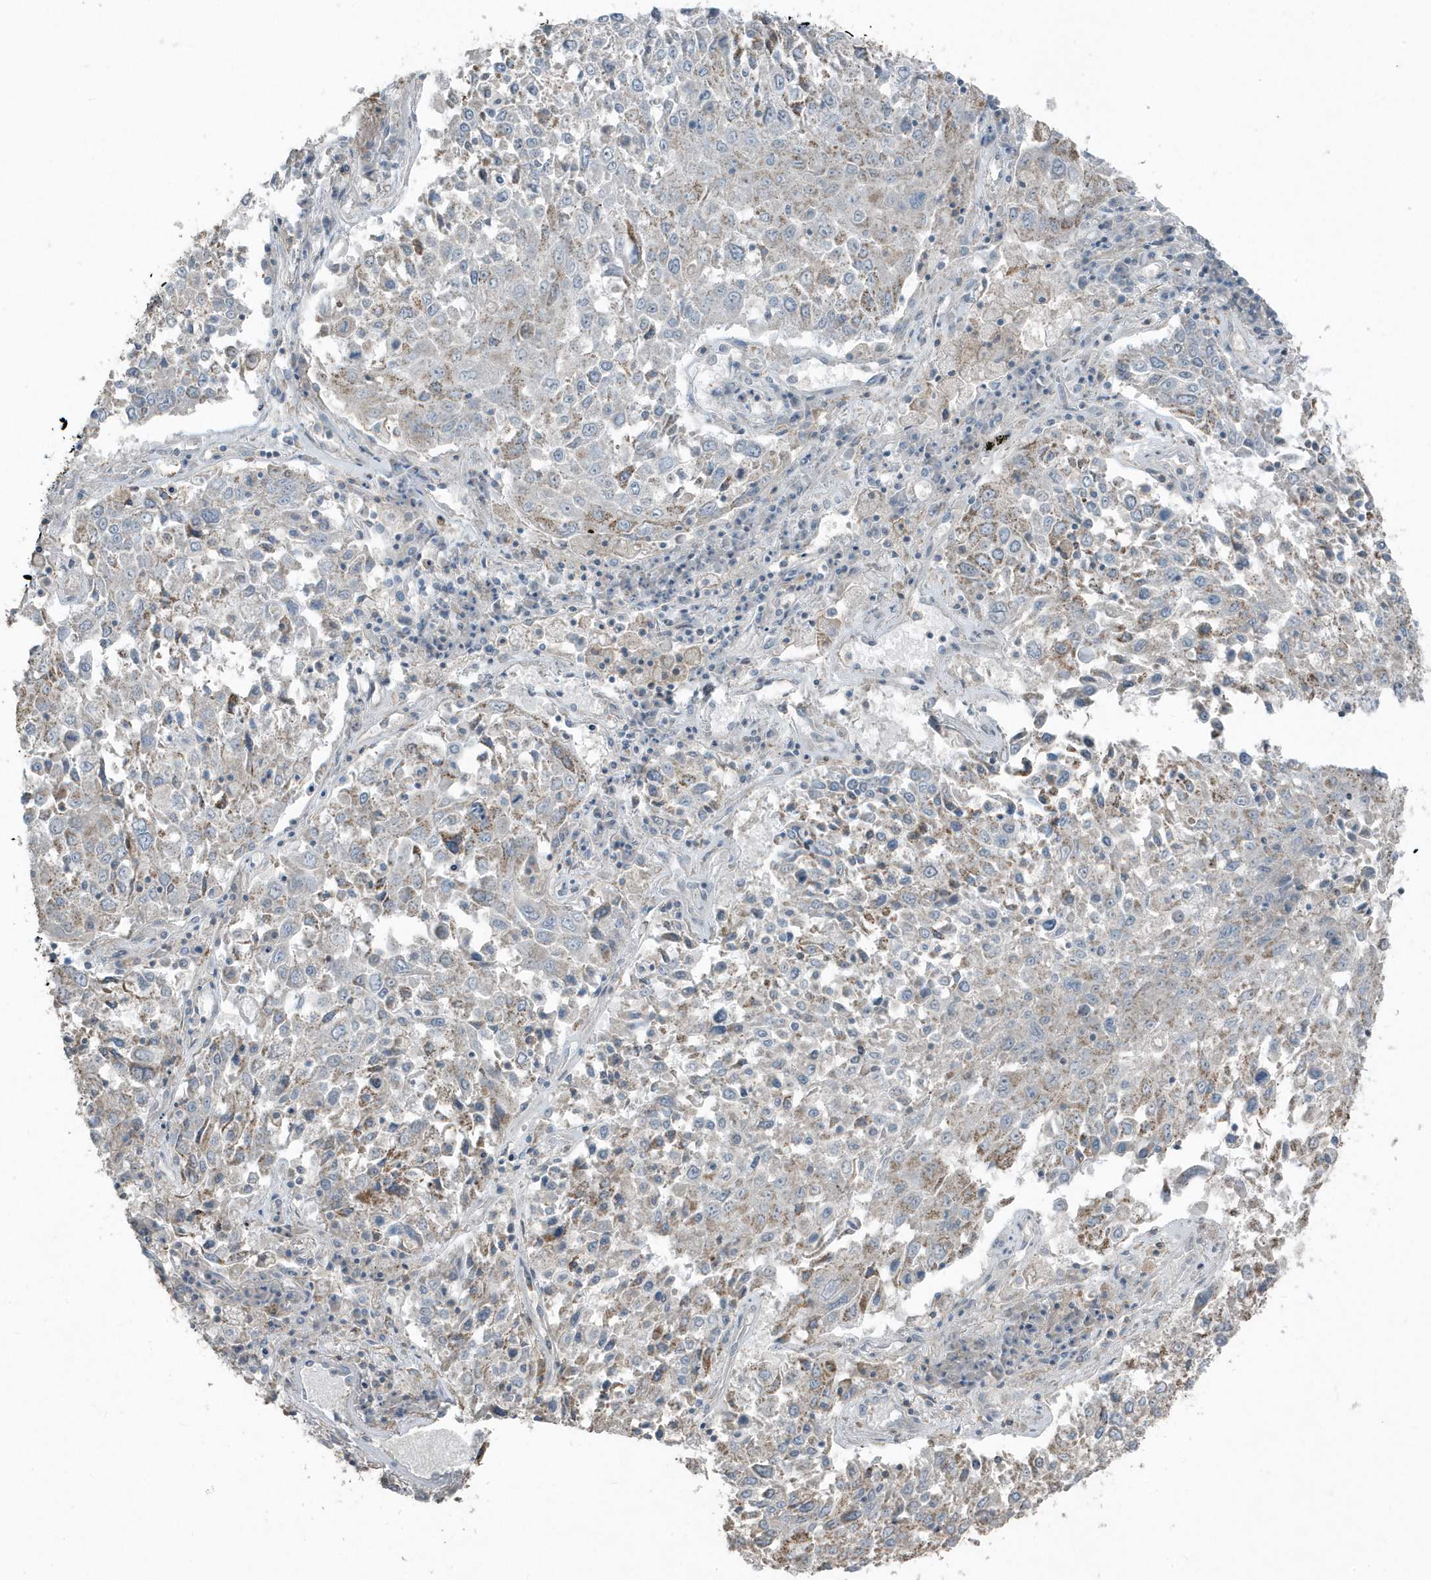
{"staining": {"intensity": "weak", "quantity": "<25%", "location": "cytoplasmic/membranous"}, "tissue": "lung cancer", "cell_type": "Tumor cells", "image_type": "cancer", "snomed": [{"axis": "morphology", "description": "Squamous cell carcinoma, NOS"}, {"axis": "topography", "description": "Lung"}], "caption": "A photomicrograph of squamous cell carcinoma (lung) stained for a protein reveals no brown staining in tumor cells. Nuclei are stained in blue.", "gene": "ACTC1", "patient": {"sex": "male", "age": 65}}